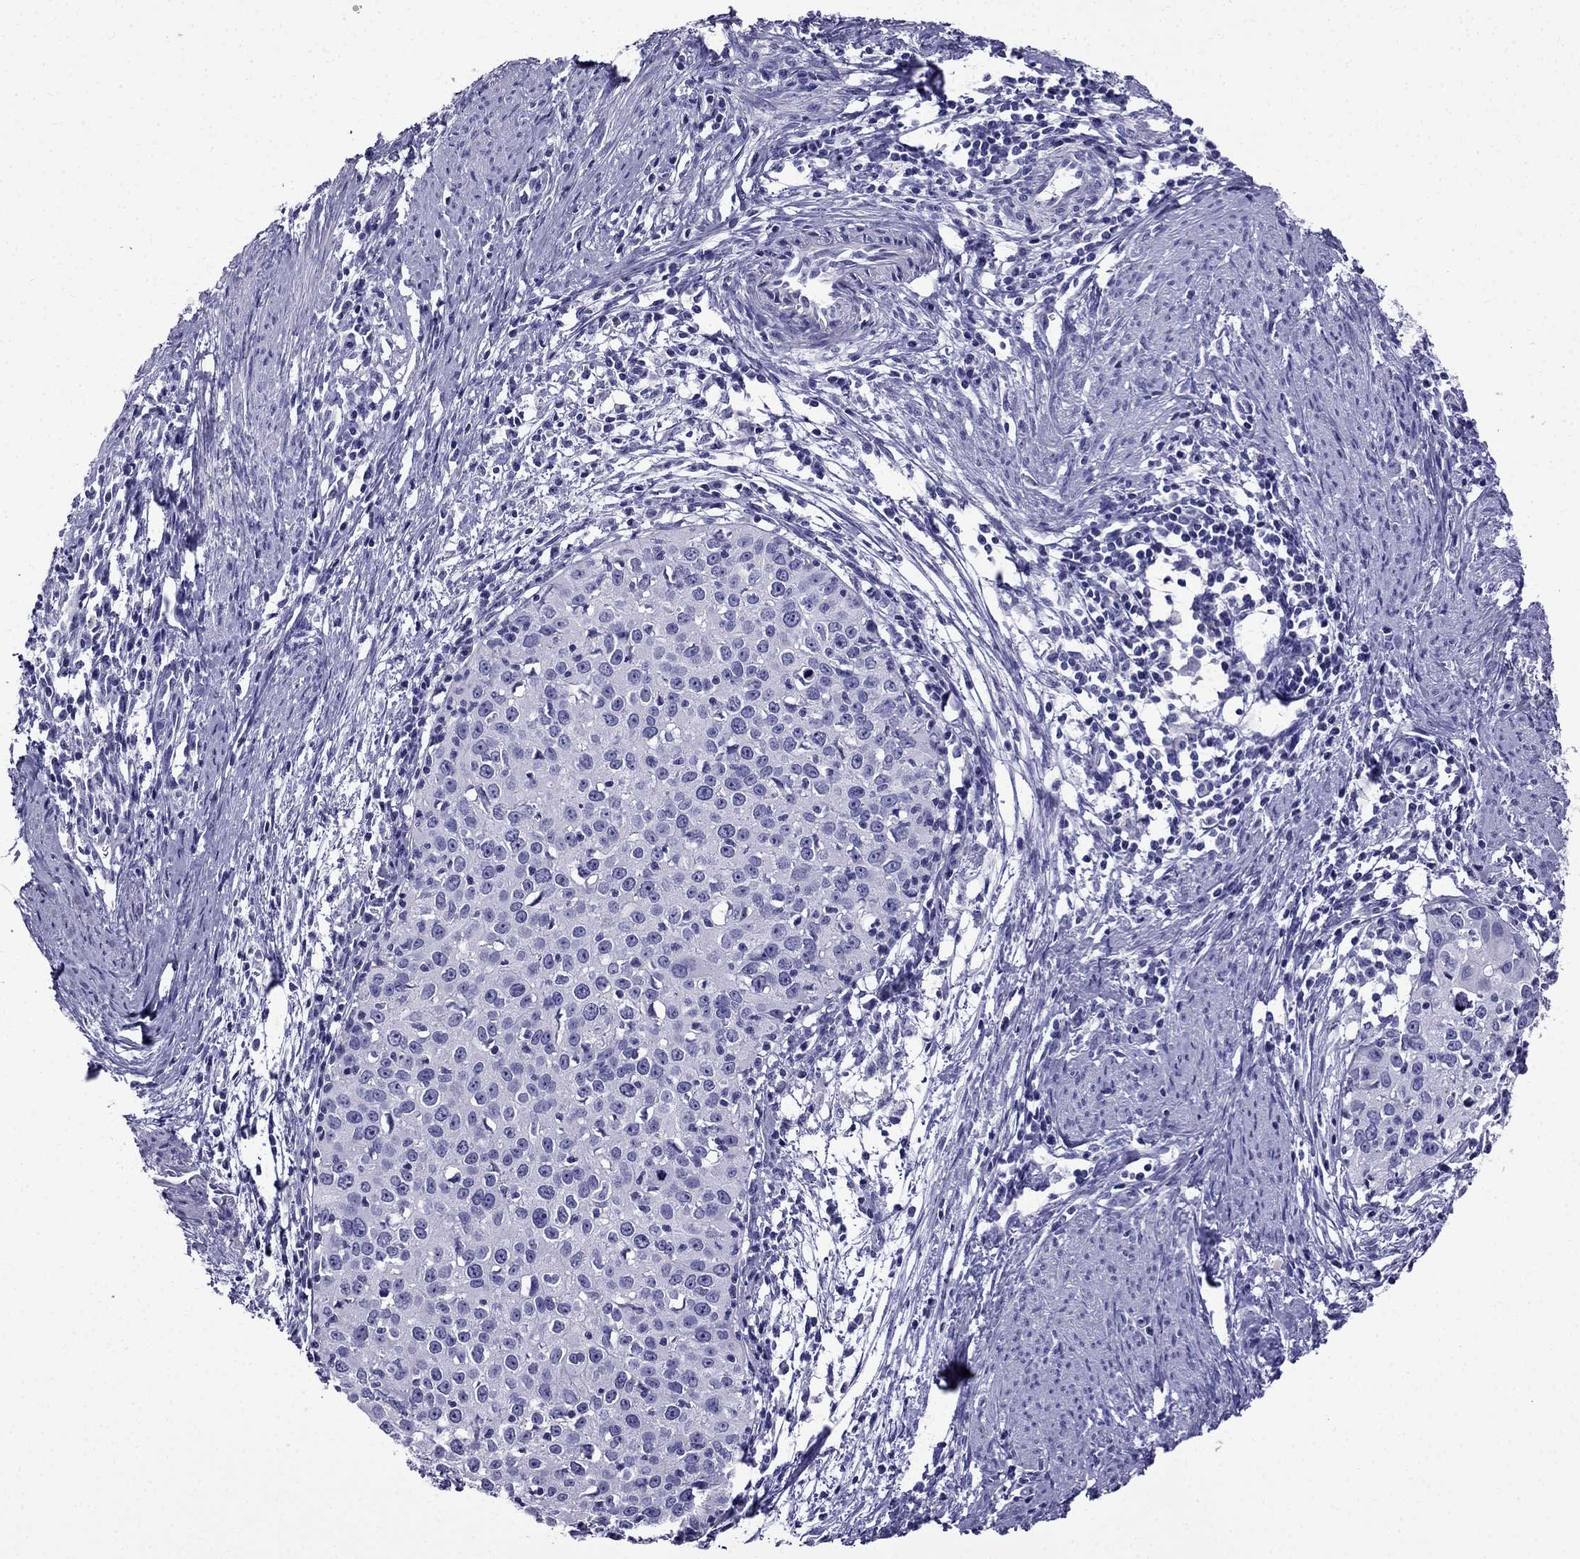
{"staining": {"intensity": "negative", "quantity": "none", "location": "none"}, "tissue": "cervical cancer", "cell_type": "Tumor cells", "image_type": "cancer", "snomed": [{"axis": "morphology", "description": "Squamous cell carcinoma, NOS"}, {"axis": "topography", "description": "Cervix"}], "caption": "Immunohistochemical staining of human cervical cancer displays no significant expression in tumor cells. The staining was performed using DAB (3,3'-diaminobenzidine) to visualize the protein expression in brown, while the nuclei were stained in blue with hematoxylin (Magnification: 20x).", "gene": "ERC2", "patient": {"sex": "female", "age": 40}}